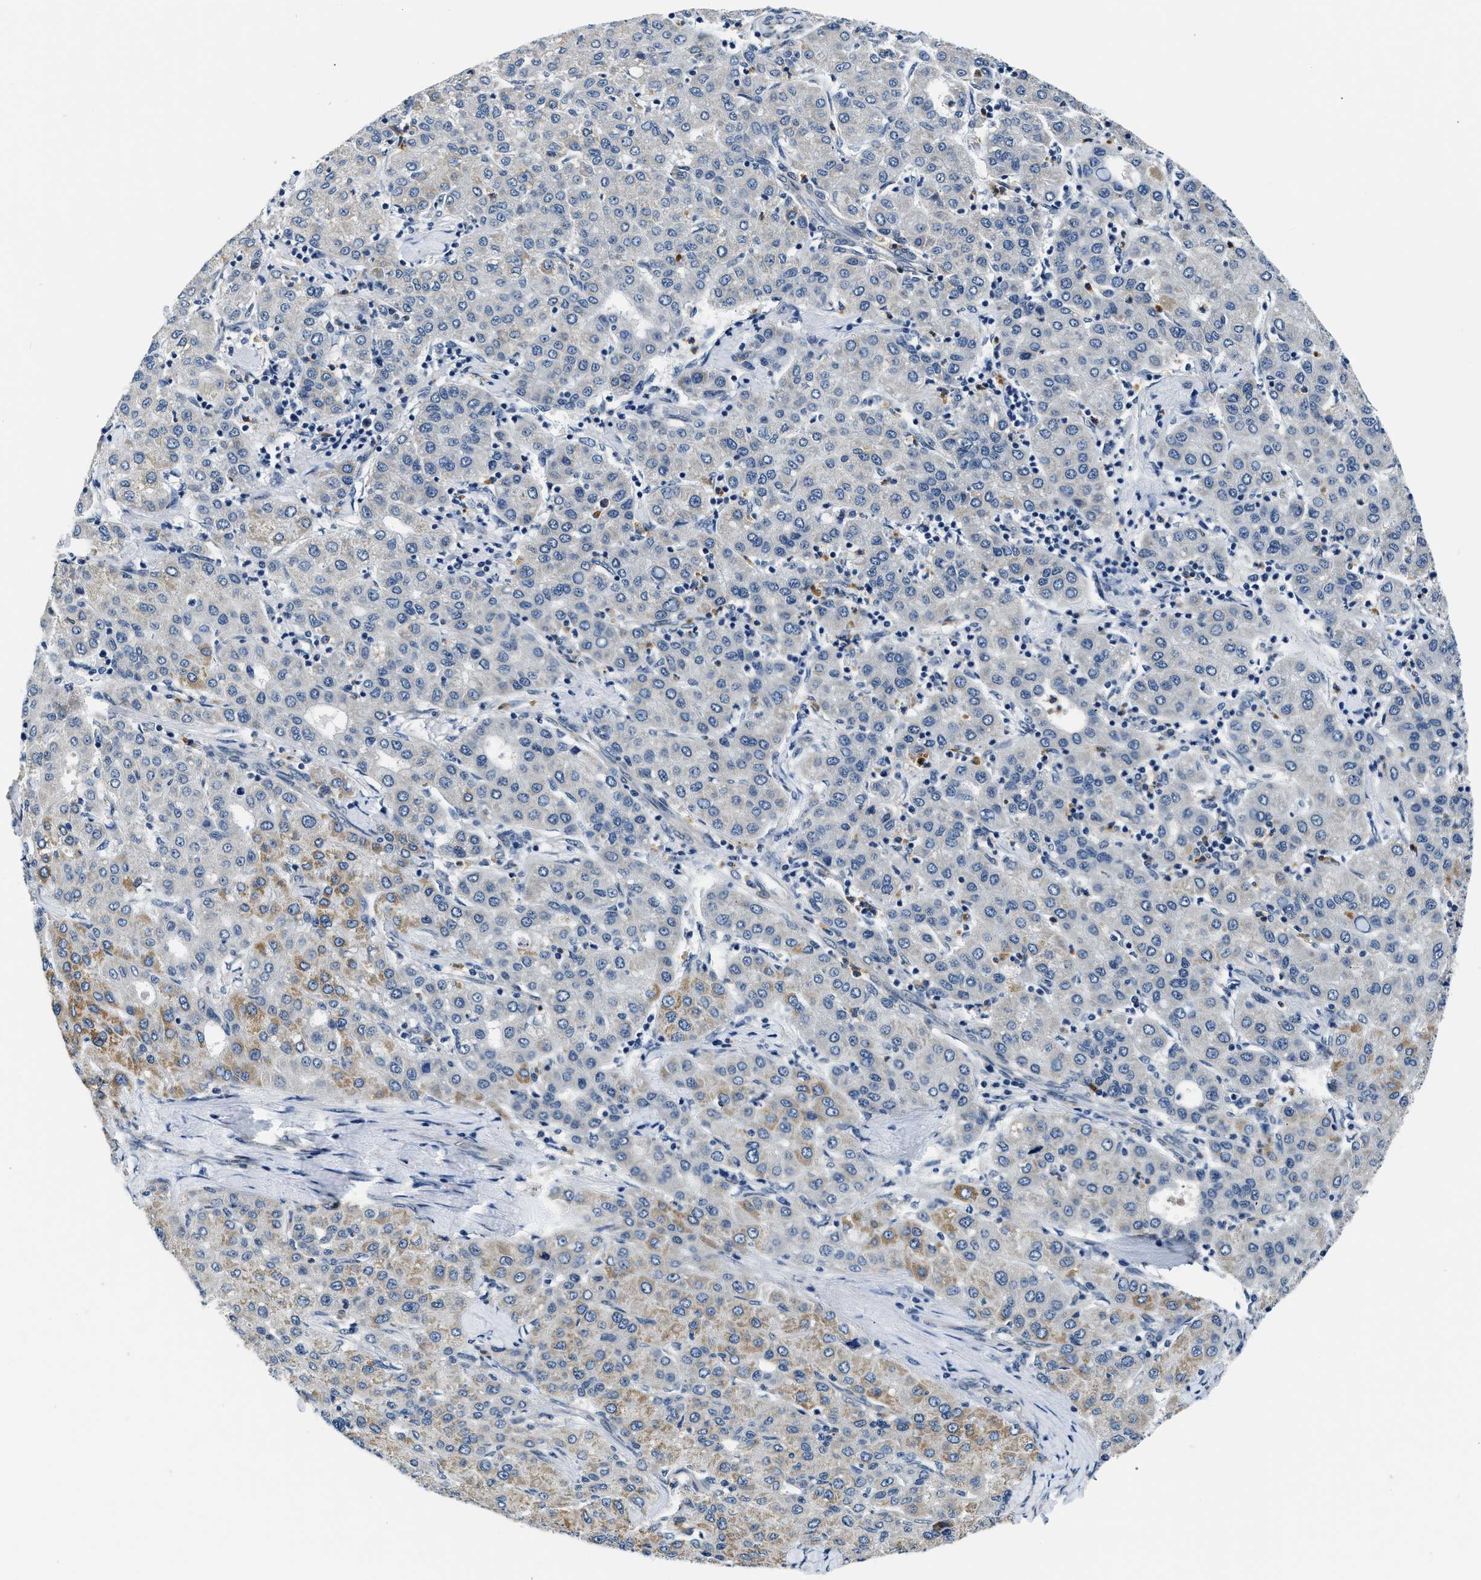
{"staining": {"intensity": "moderate", "quantity": "<25%", "location": "cytoplasmic/membranous"}, "tissue": "liver cancer", "cell_type": "Tumor cells", "image_type": "cancer", "snomed": [{"axis": "morphology", "description": "Carcinoma, Hepatocellular, NOS"}, {"axis": "topography", "description": "Liver"}], "caption": "Human liver cancer (hepatocellular carcinoma) stained with a brown dye reveals moderate cytoplasmic/membranous positive expression in approximately <25% of tumor cells.", "gene": "SMAD4", "patient": {"sex": "male", "age": 65}}